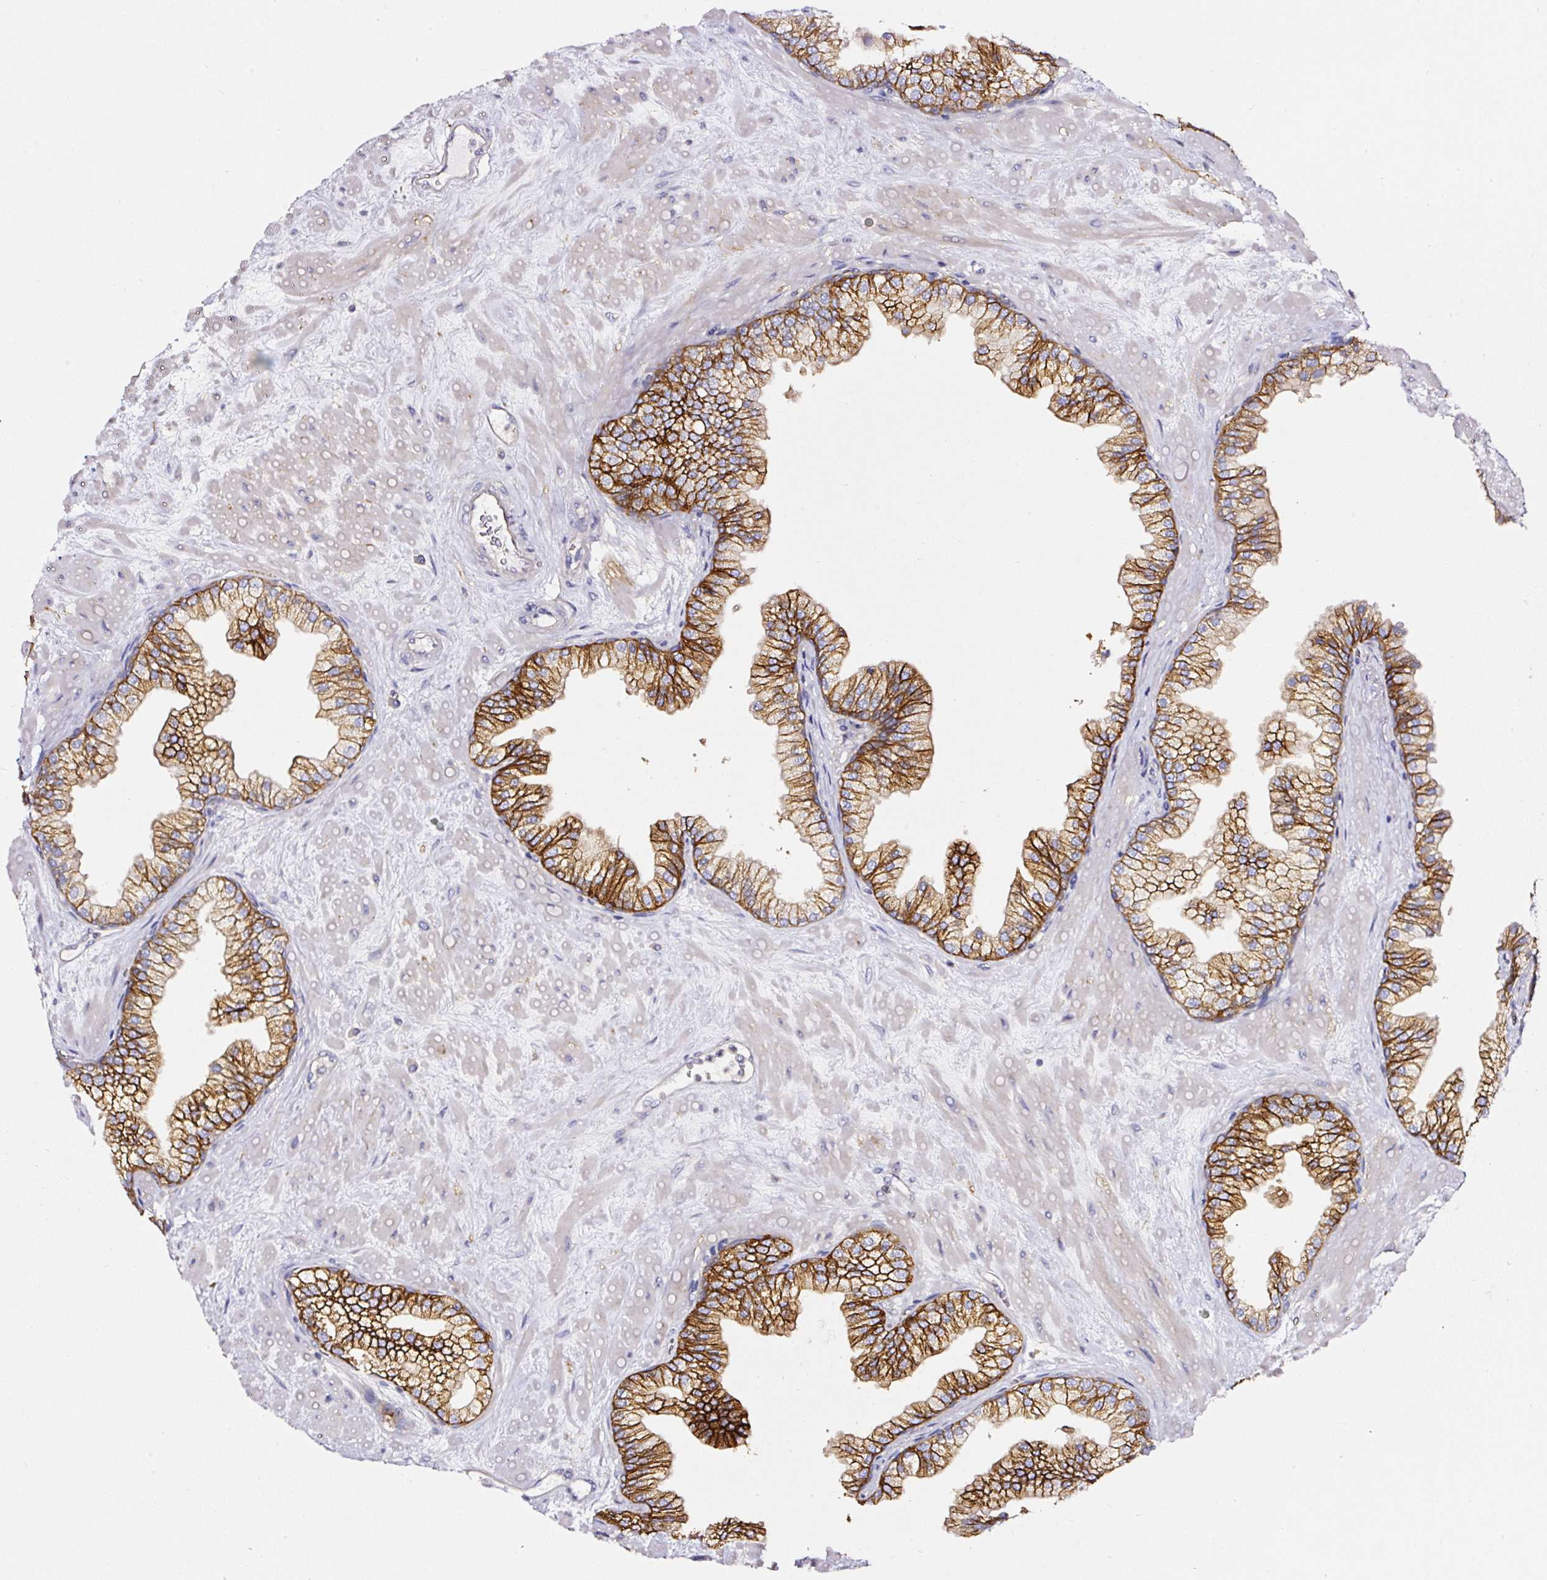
{"staining": {"intensity": "strong", "quantity": ">75%", "location": "cytoplasmic/membranous"}, "tissue": "prostate", "cell_type": "Glandular cells", "image_type": "normal", "snomed": [{"axis": "morphology", "description": "Normal tissue, NOS"}, {"axis": "topography", "description": "Prostate"}, {"axis": "topography", "description": "Peripheral nerve tissue"}], "caption": "Prostate stained with DAB (3,3'-diaminobenzidine) immunohistochemistry displays high levels of strong cytoplasmic/membranous expression in about >75% of glandular cells.", "gene": "CD47", "patient": {"sex": "male", "age": 61}}